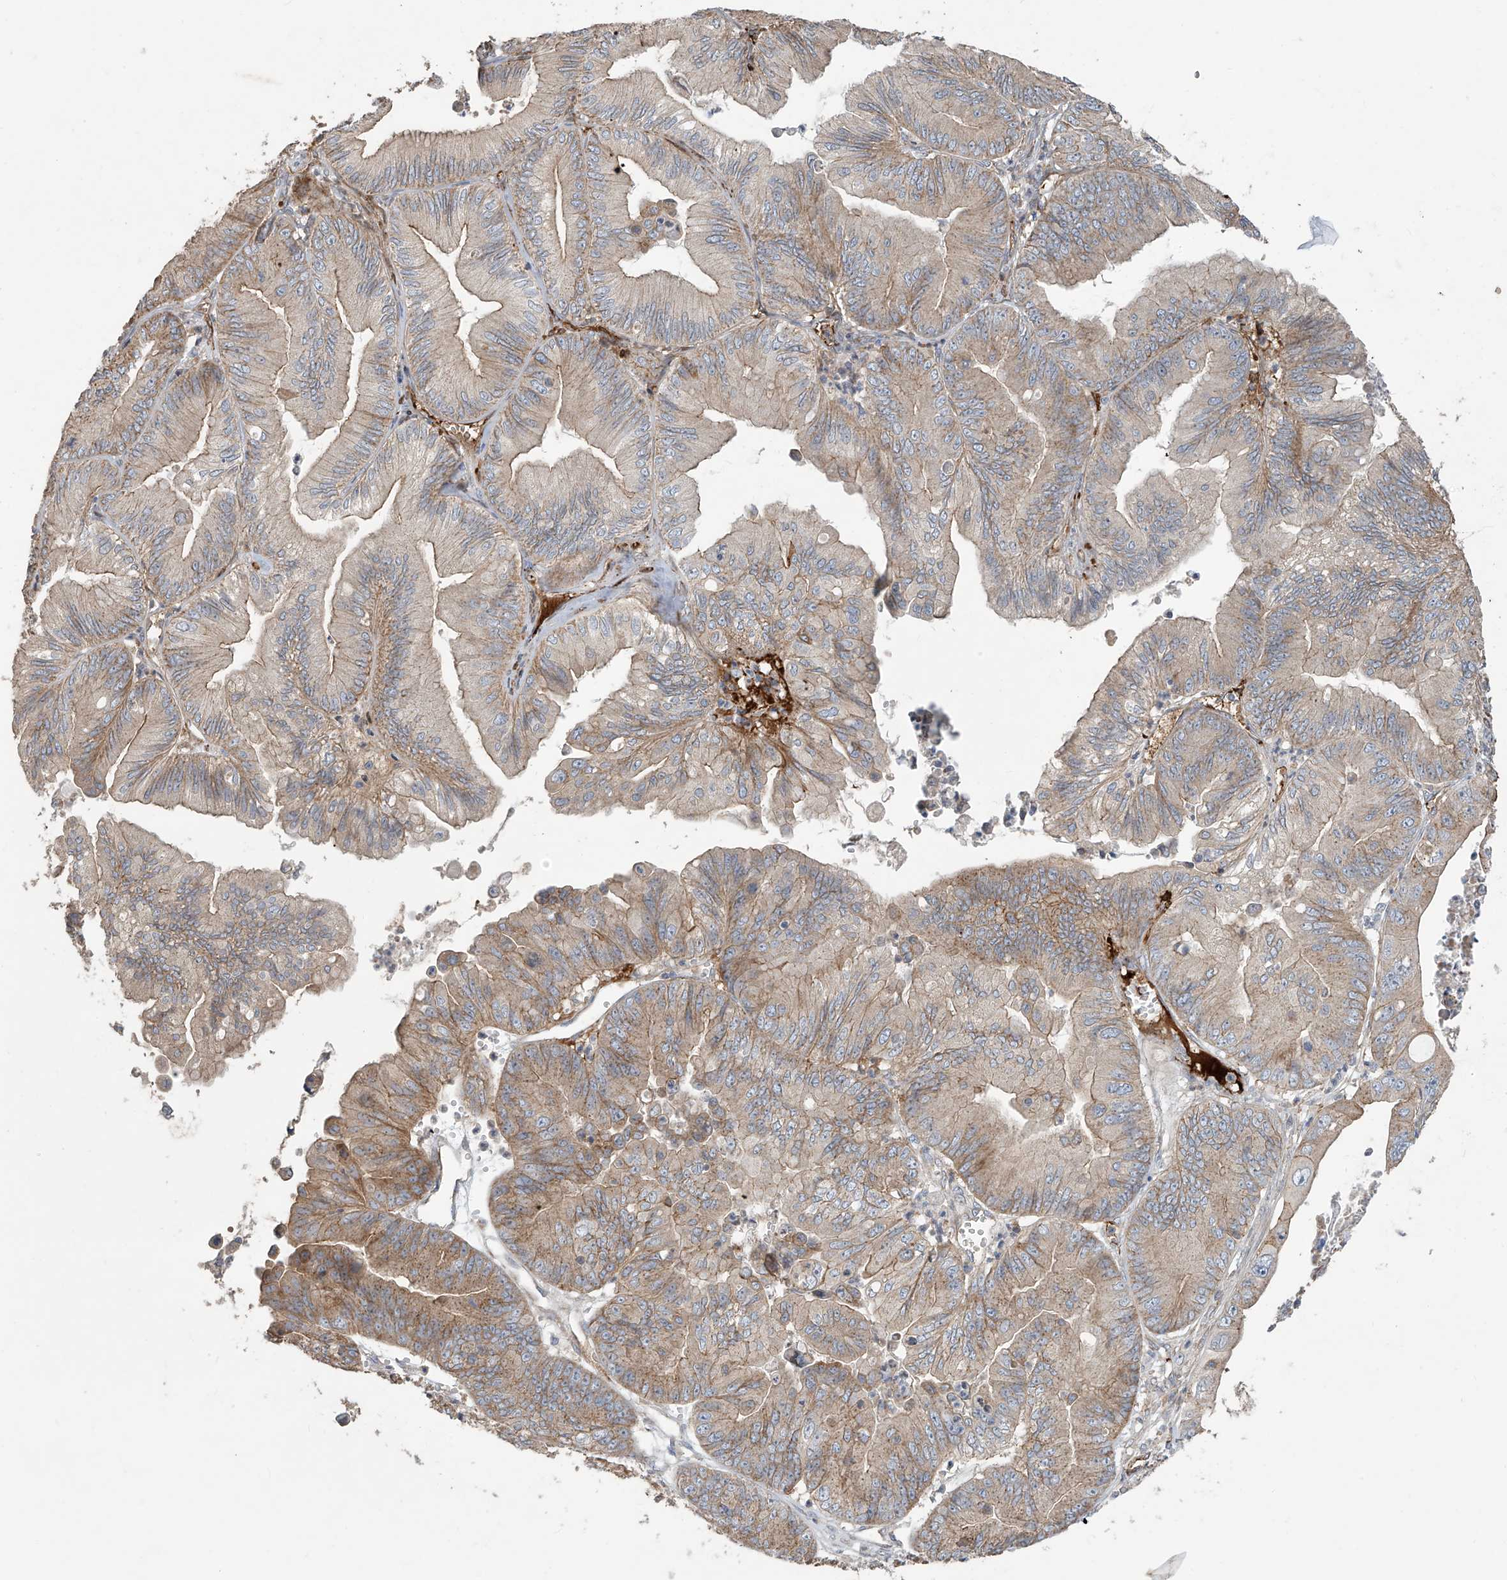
{"staining": {"intensity": "weak", "quantity": "25%-75%", "location": "cytoplasmic/membranous"}, "tissue": "ovarian cancer", "cell_type": "Tumor cells", "image_type": "cancer", "snomed": [{"axis": "morphology", "description": "Cystadenocarcinoma, mucinous, NOS"}, {"axis": "topography", "description": "Ovary"}], "caption": "A high-resolution photomicrograph shows immunohistochemistry (IHC) staining of ovarian mucinous cystadenocarcinoma, which shows weak cytoplasmic/membranous expression in approximately 25%-75% of tumor cells.", "gene": "ABTB1", "patient": {"sex": "female", "age": 71}}